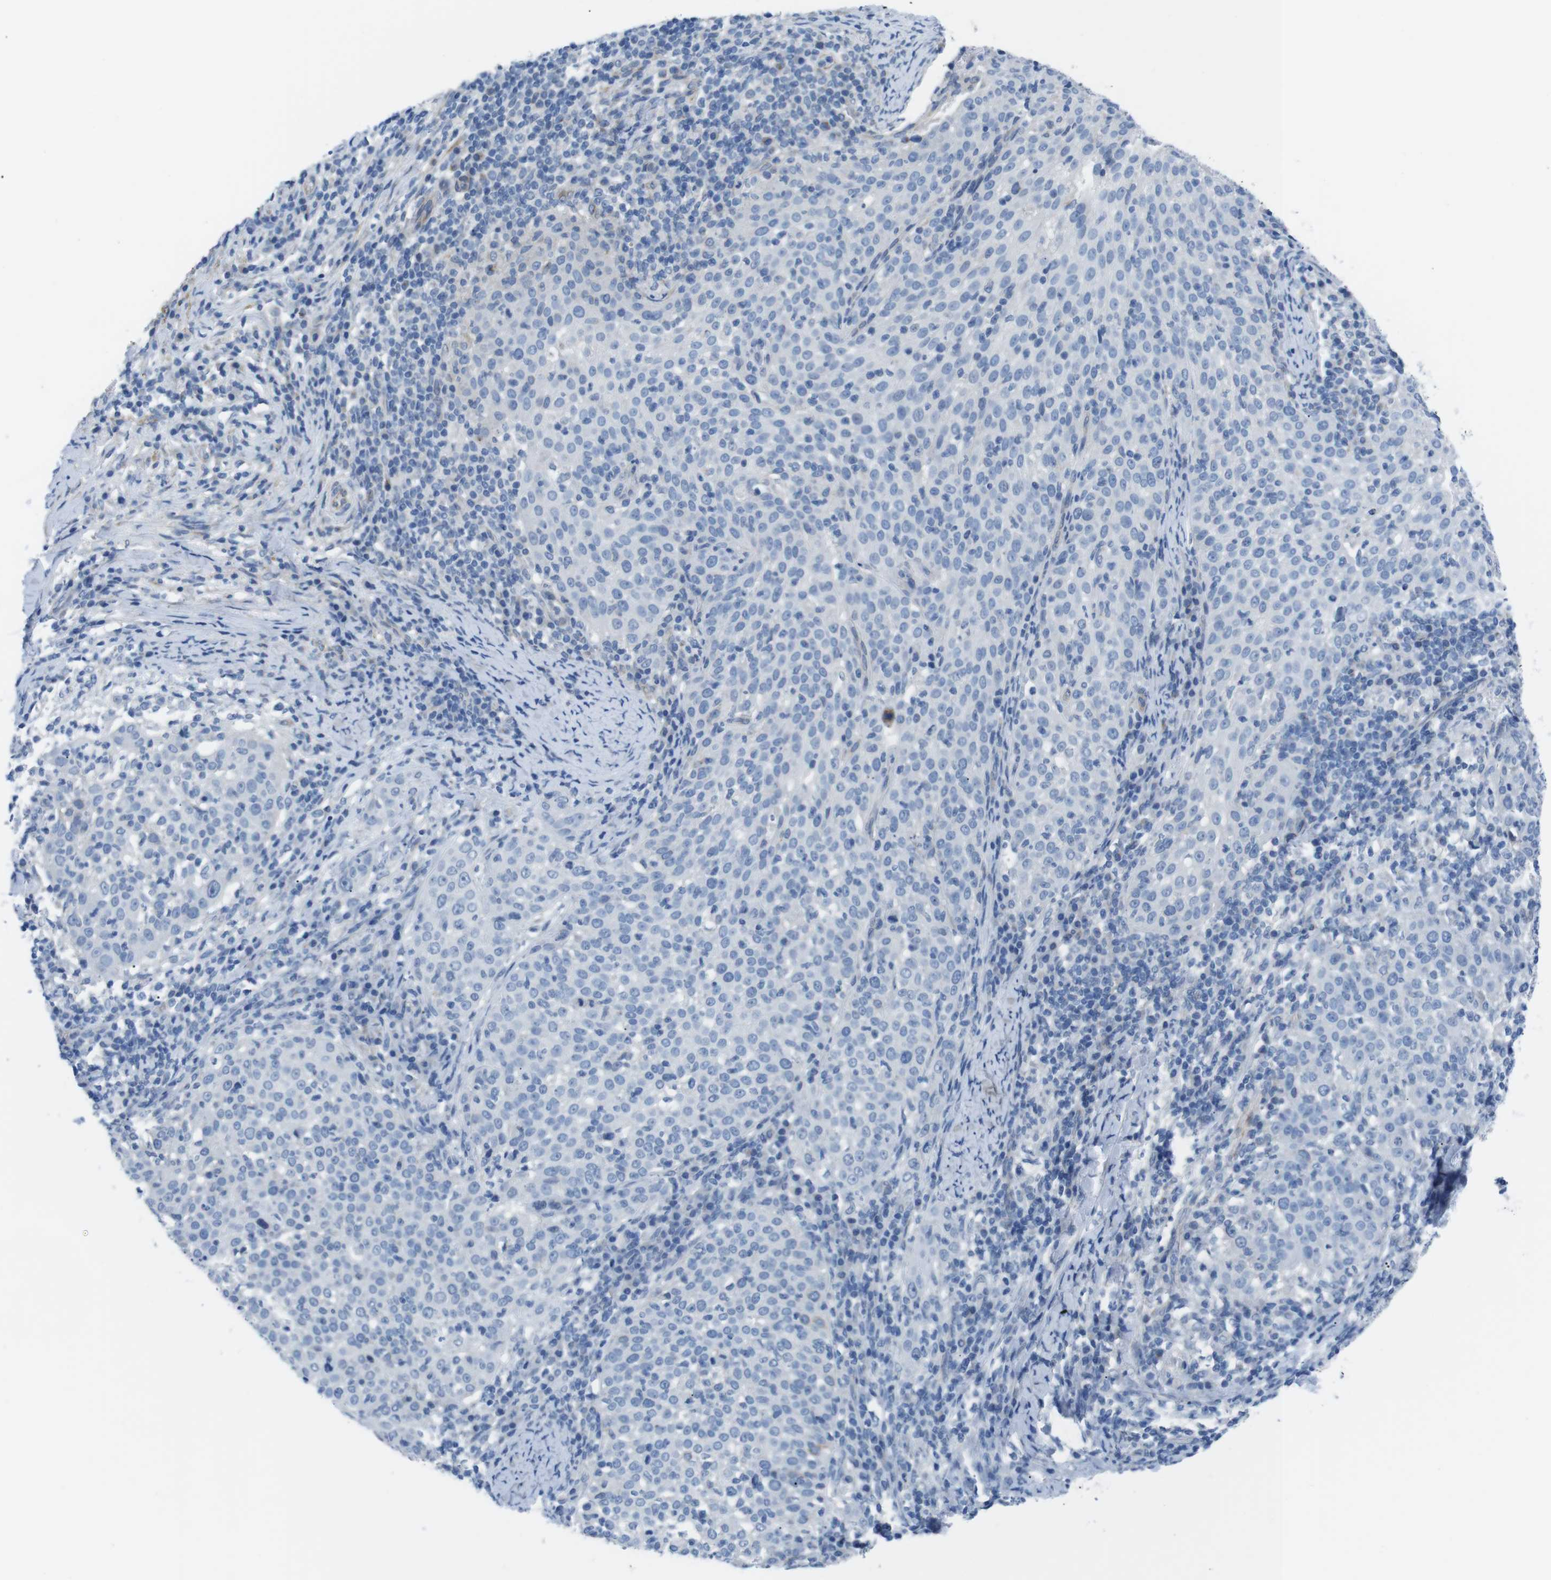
{"staining": {"intensity": "negative", "quantity": "none", "location": "none"}, "tissue": "cervical cancer", "cell_type": "Tumor cells", "image_type": "cancer", "snomed": [{"axis": "morphology", "description": "Squamous cell carcinoma, NOS"}, {"axis": "topography", "description": "Cervix"}], "caption": "Immunohistochemistry (IHC) of cervical cancer demonstrates no positivity in tumor cells.", "gene": "MUC2", "patient": {"sex": "female", "age": 51}}